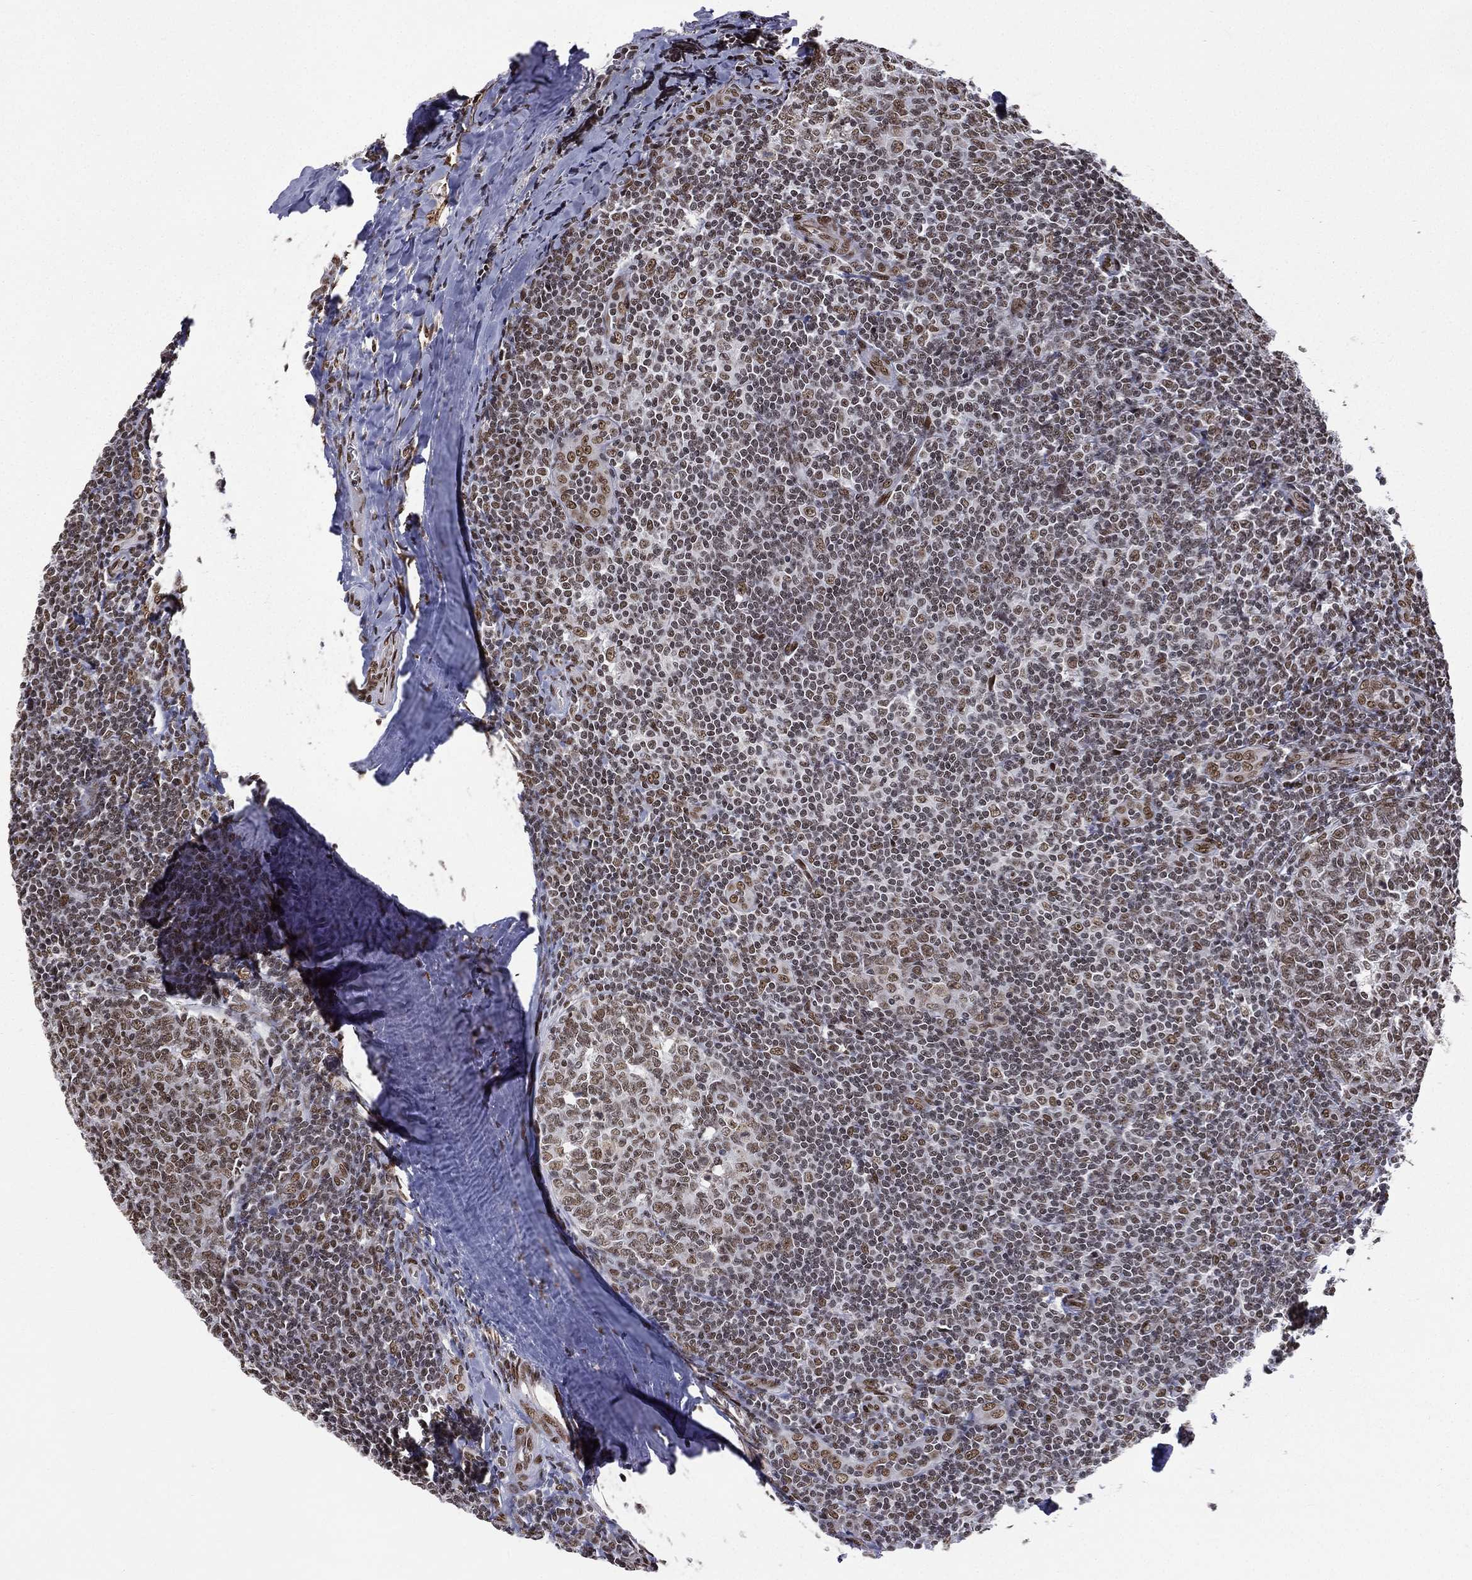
{"staining": {"intensity": "moderate", "quantity": ">75%", "location": "nuclear"}, "tissue": "tonsil", "cell_type": "Germinal center cells", "image_type": "normal", "snomed": [{"axis": "morphology", "description": "Normal tissue, NOS"}, {"axis": "topography", "description": "Tonsil"}], "caption": "Immunohistochemical staining of normal tonsil reveals medium levels of moderate nuclear positivity in about >75% of germinal center cells.", "gene": "C5orf24", "patient": {"sex": "male", "age": 20}}